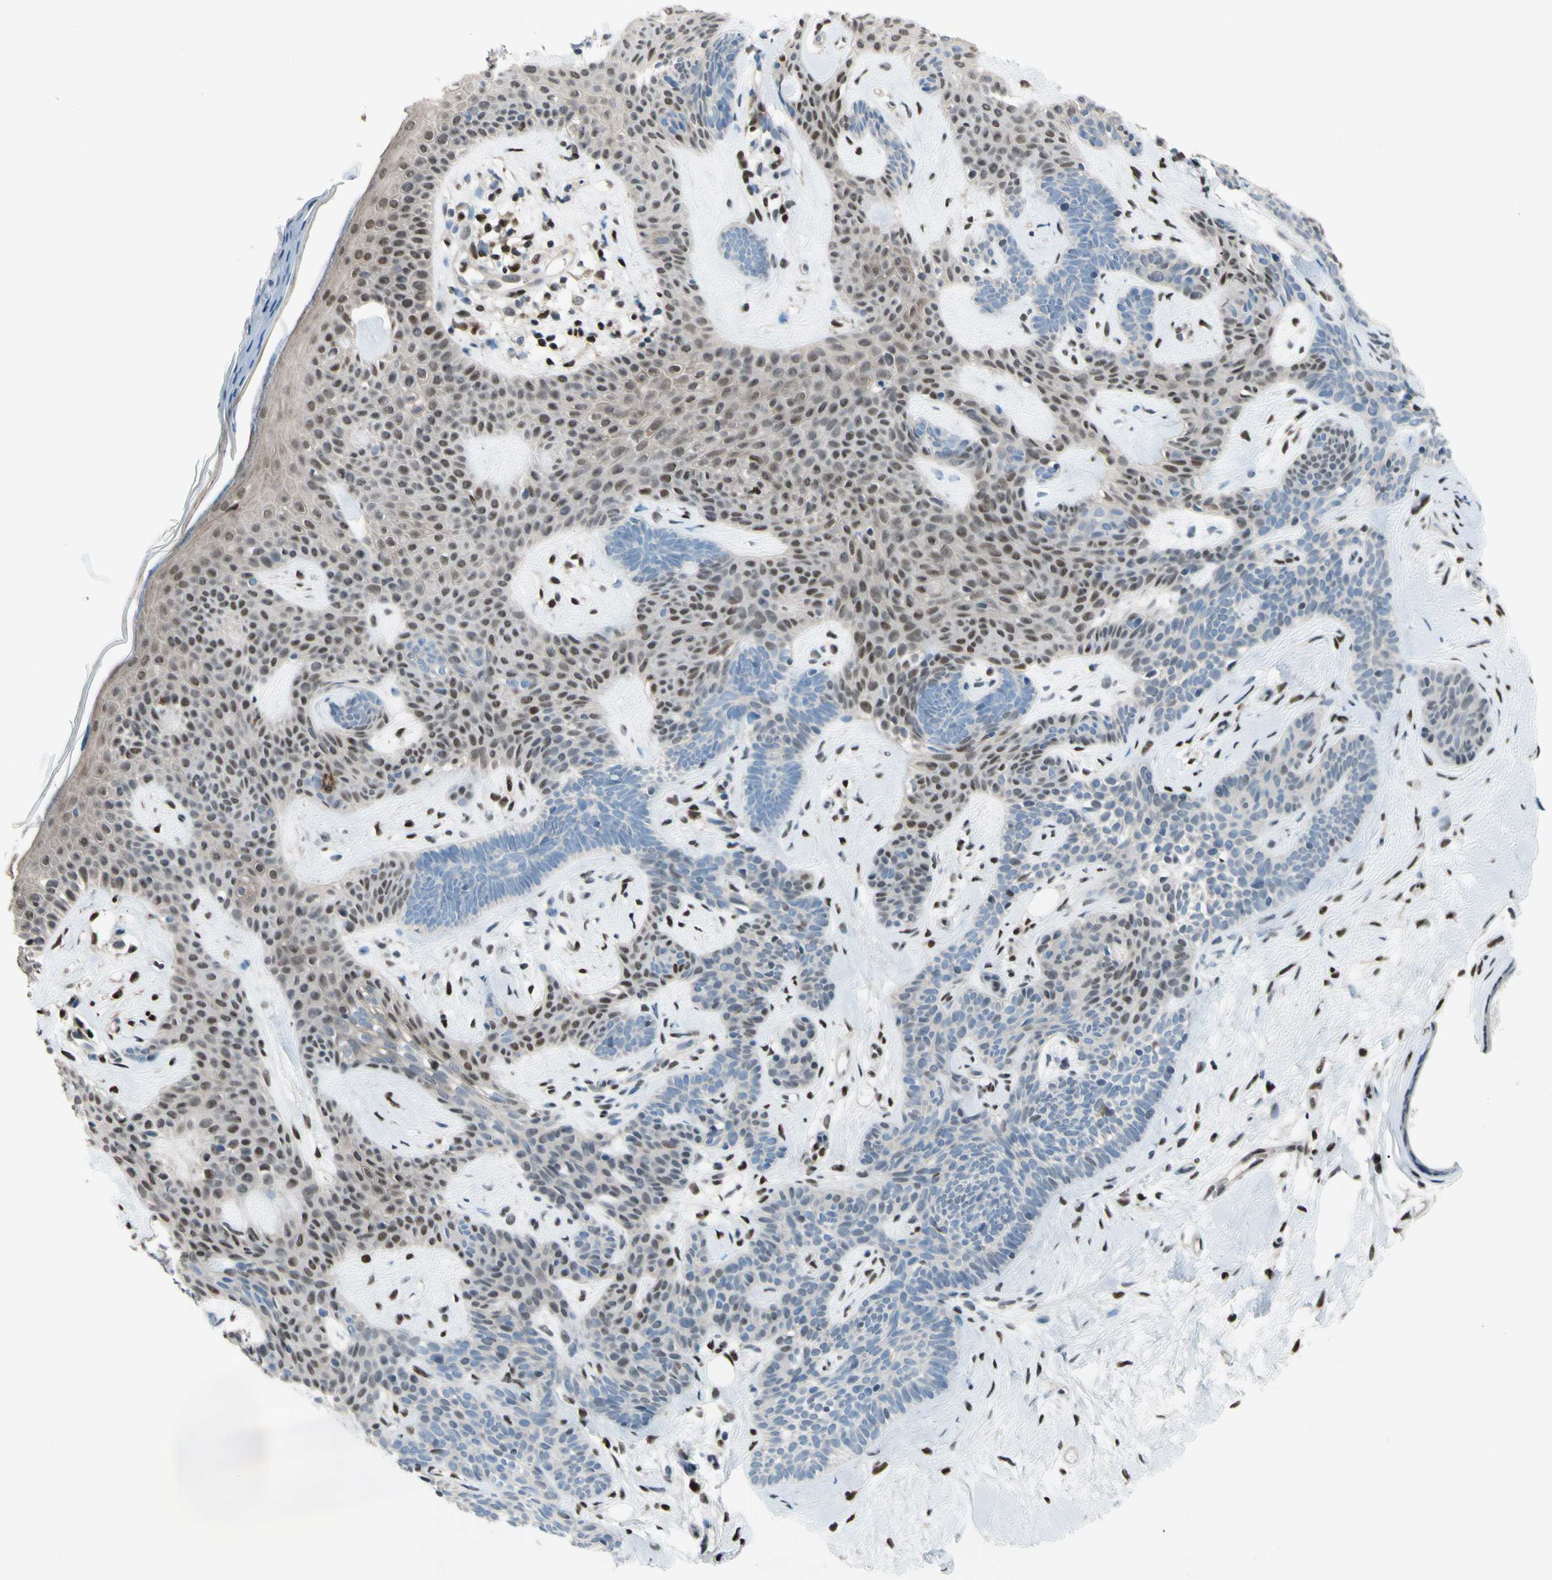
{"staining": {"intensity": "negative", "quantity": "none", "location": "none"}, "tissue": "skin cancer", "cell_type": "Tumor cells", "image_type": "cancer", "snomed": [{"axis": "morphology", "description": "Developmental malformation"}, {"axis": "morphology", "description": "Basal cell carcinoma"}, {"axis": "topography", "description": "Skin"}], "caption": "Skin basal cell carcinoma stained for a protein using immunohistochemistry (IHC) exhibits no positivity tumor cells.", "gene": "FKBP5", "patient": {"sex": "female", "age": 62}}